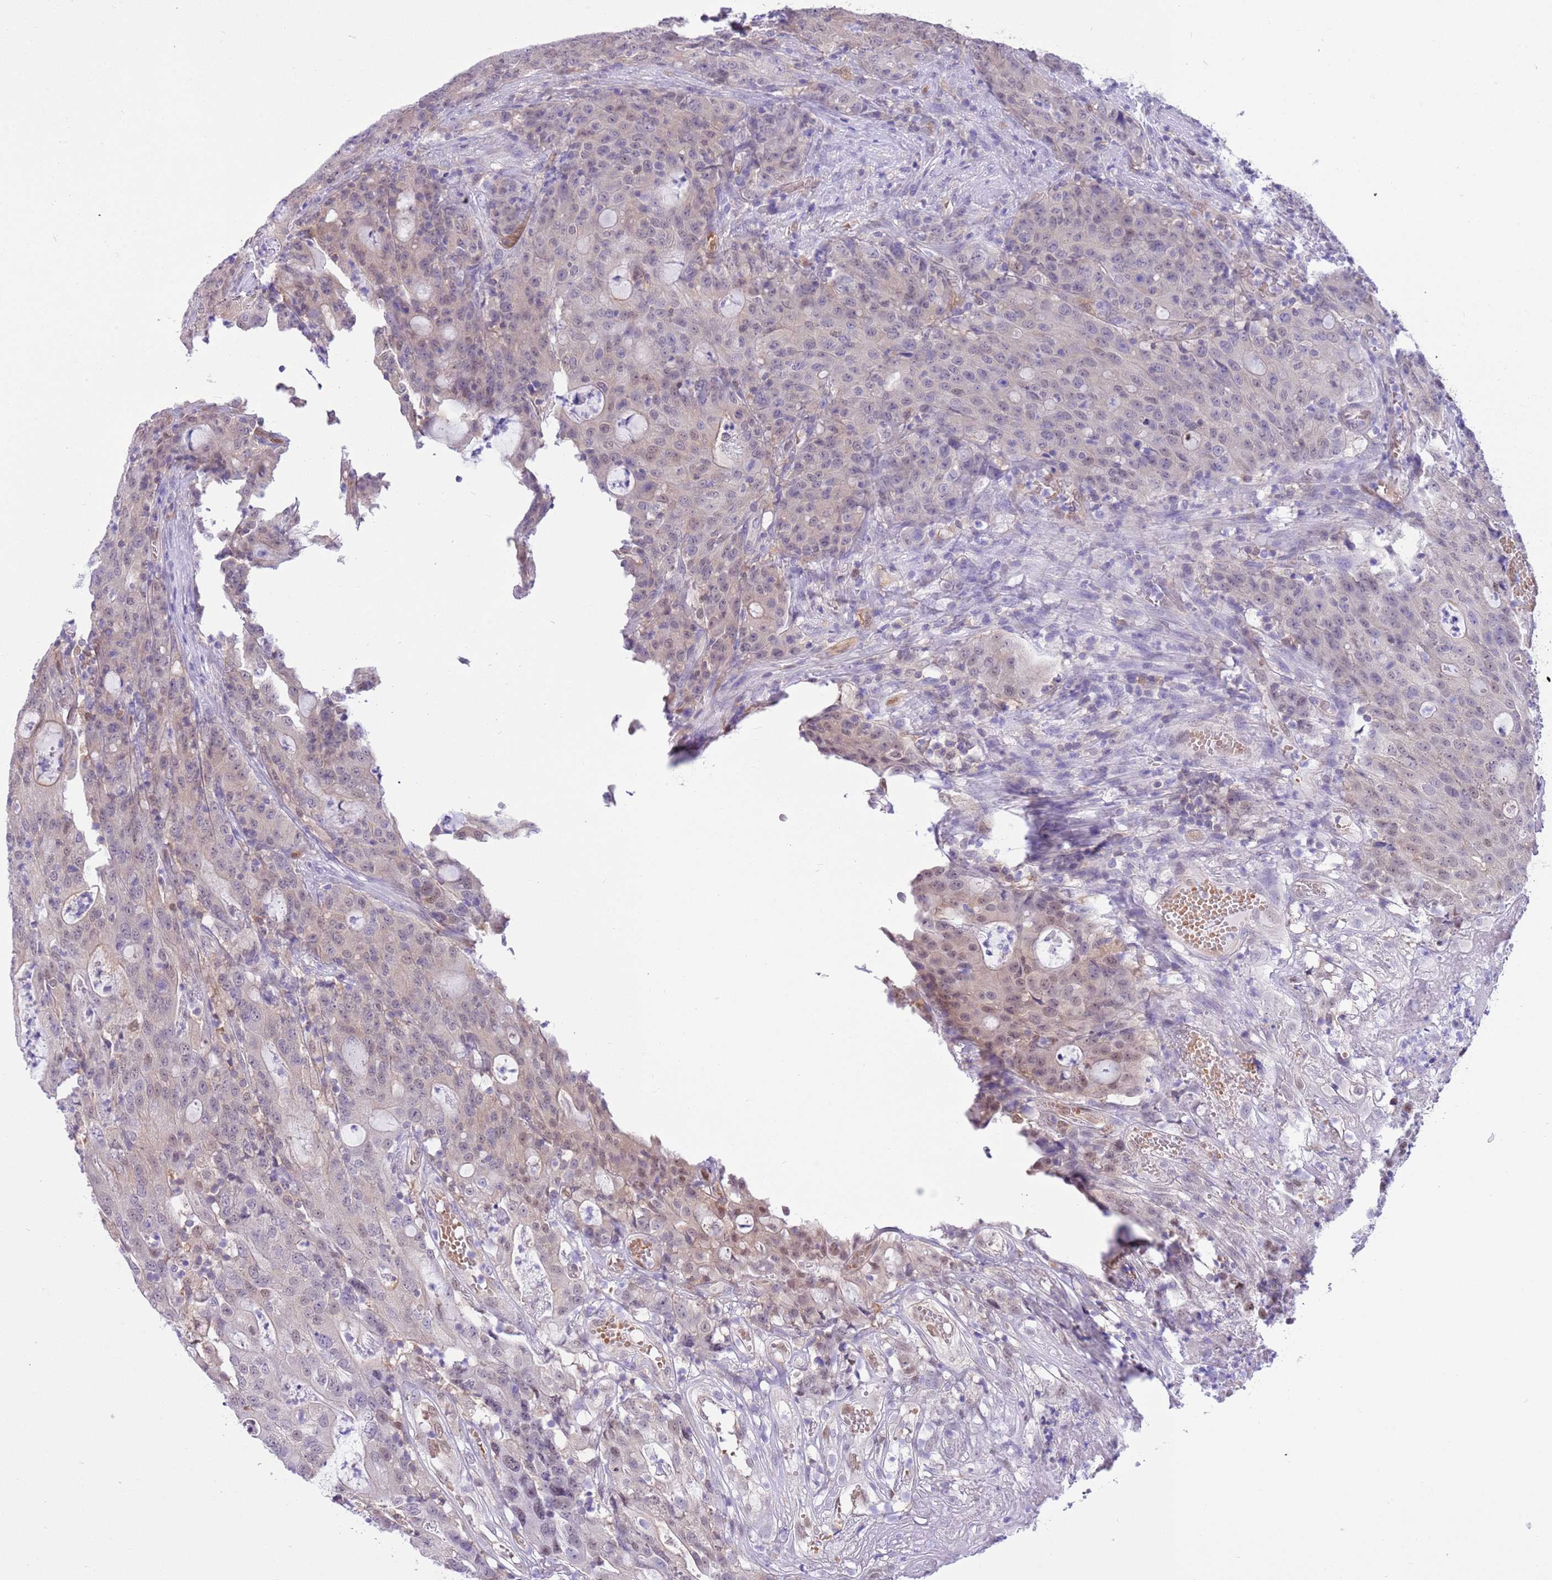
{"staining": {"intensity": "weak", "quantity": "<25%", "location": "nuclear"}, "tissue": "colorectal cancer", "cell_type": "Tumor cells", "image_type": "cancer", "snomed": [{"axis": "morphology", "description": "Adenocarcinoma, NOS"}, {"axis": "topography", "description": "Colon"}], "caption": "Tumor cells show no significant positivity in colorectal adenocarcinoma.", "gene": "DDI2", "patient": {"sex": "male", "age": 83}}